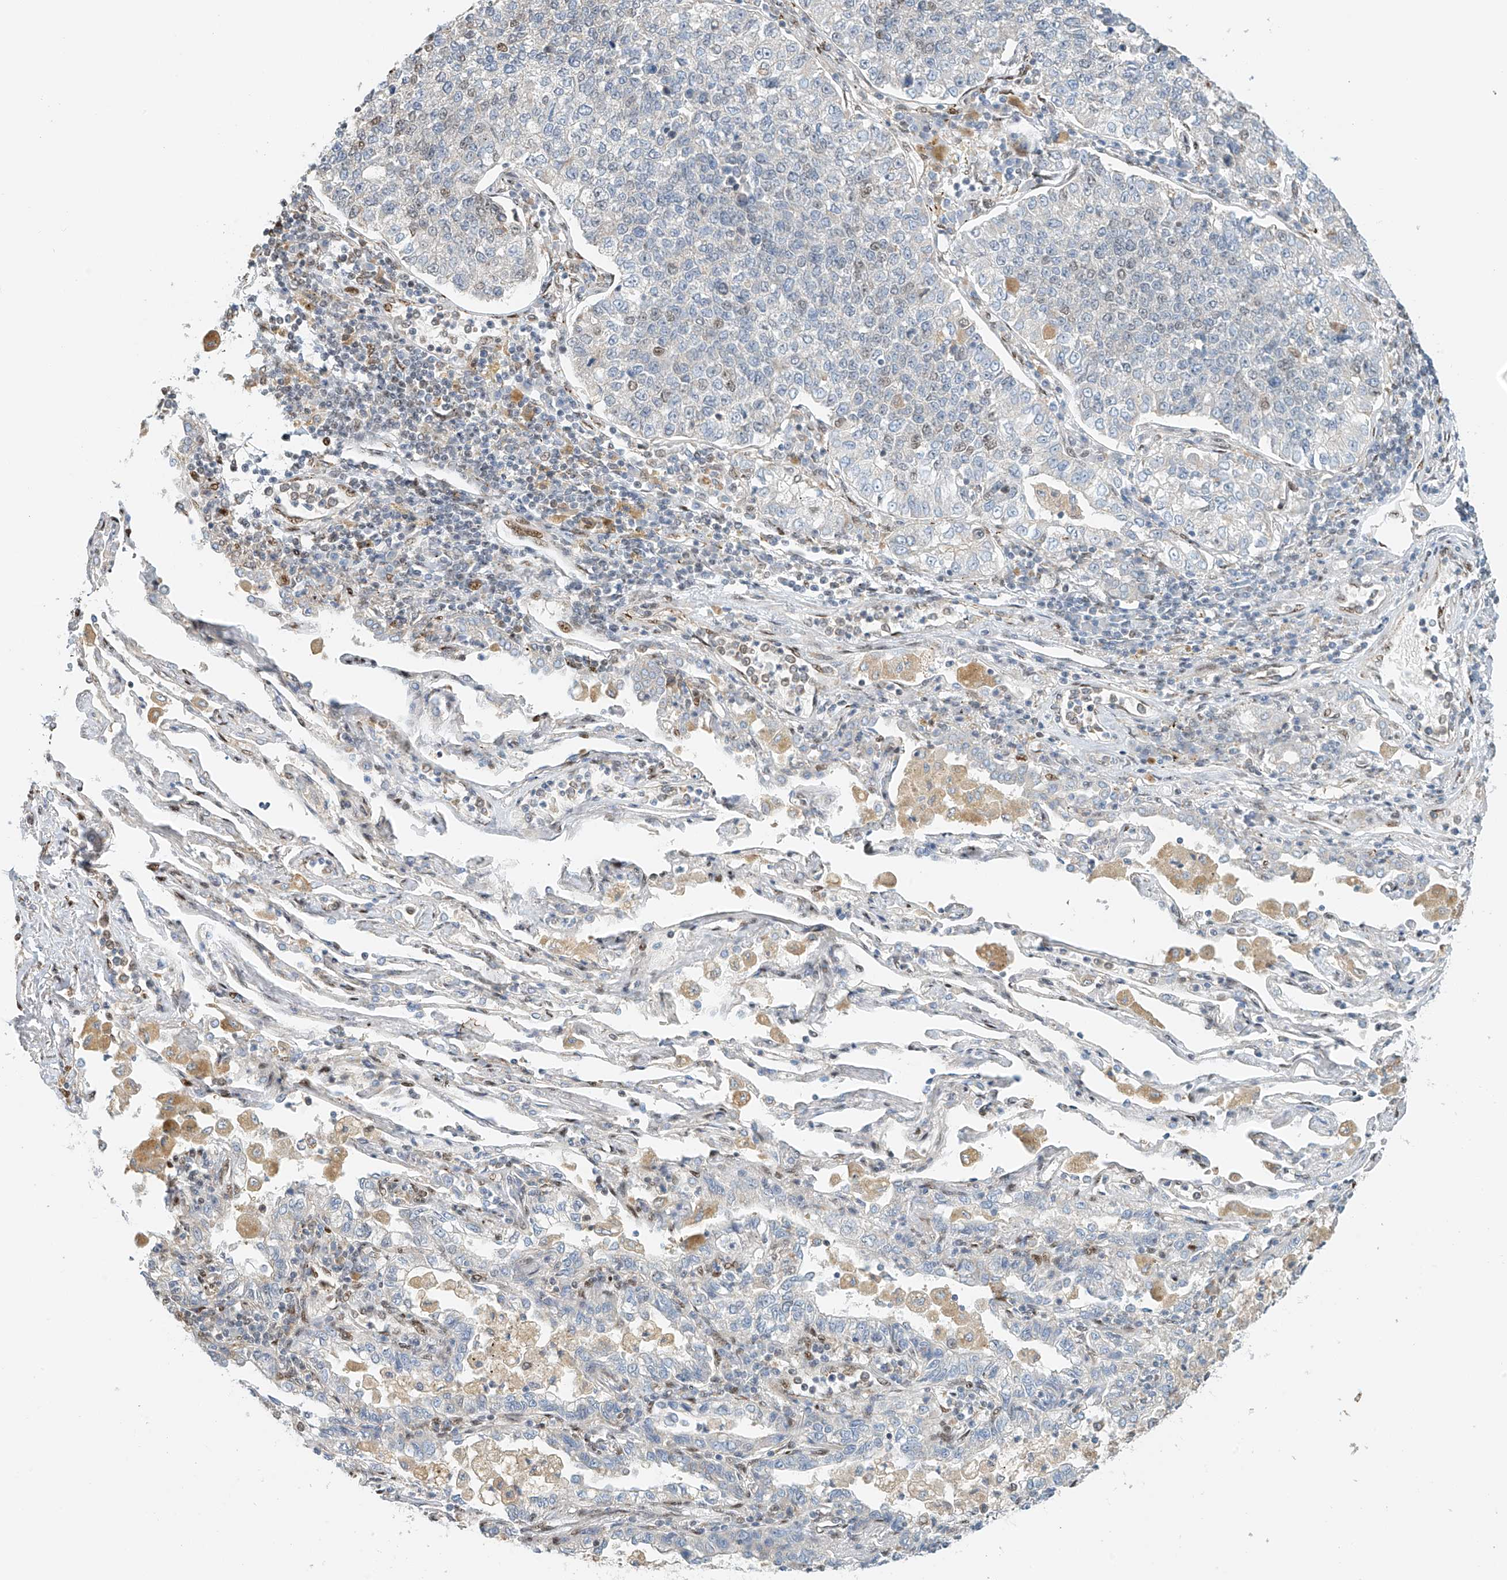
{"staining": {"intensity": "negative", "quantity": "none", "location": "none"}, "tissue": "lung cancer", "cell_type": "Tumor cells", "image_type": "cancer", "snomed": [{"axis": "morphology", "description": "Adenocarcinoma, NOS"}, {"axis": "topography", "description": "Lung"}], "caption": "The histopathology image exhibits no significant staining in tumor cells of lung adenocarcinoma.", "gene": "ZNF514", "patient": {"sex": "male", "age": 49}}